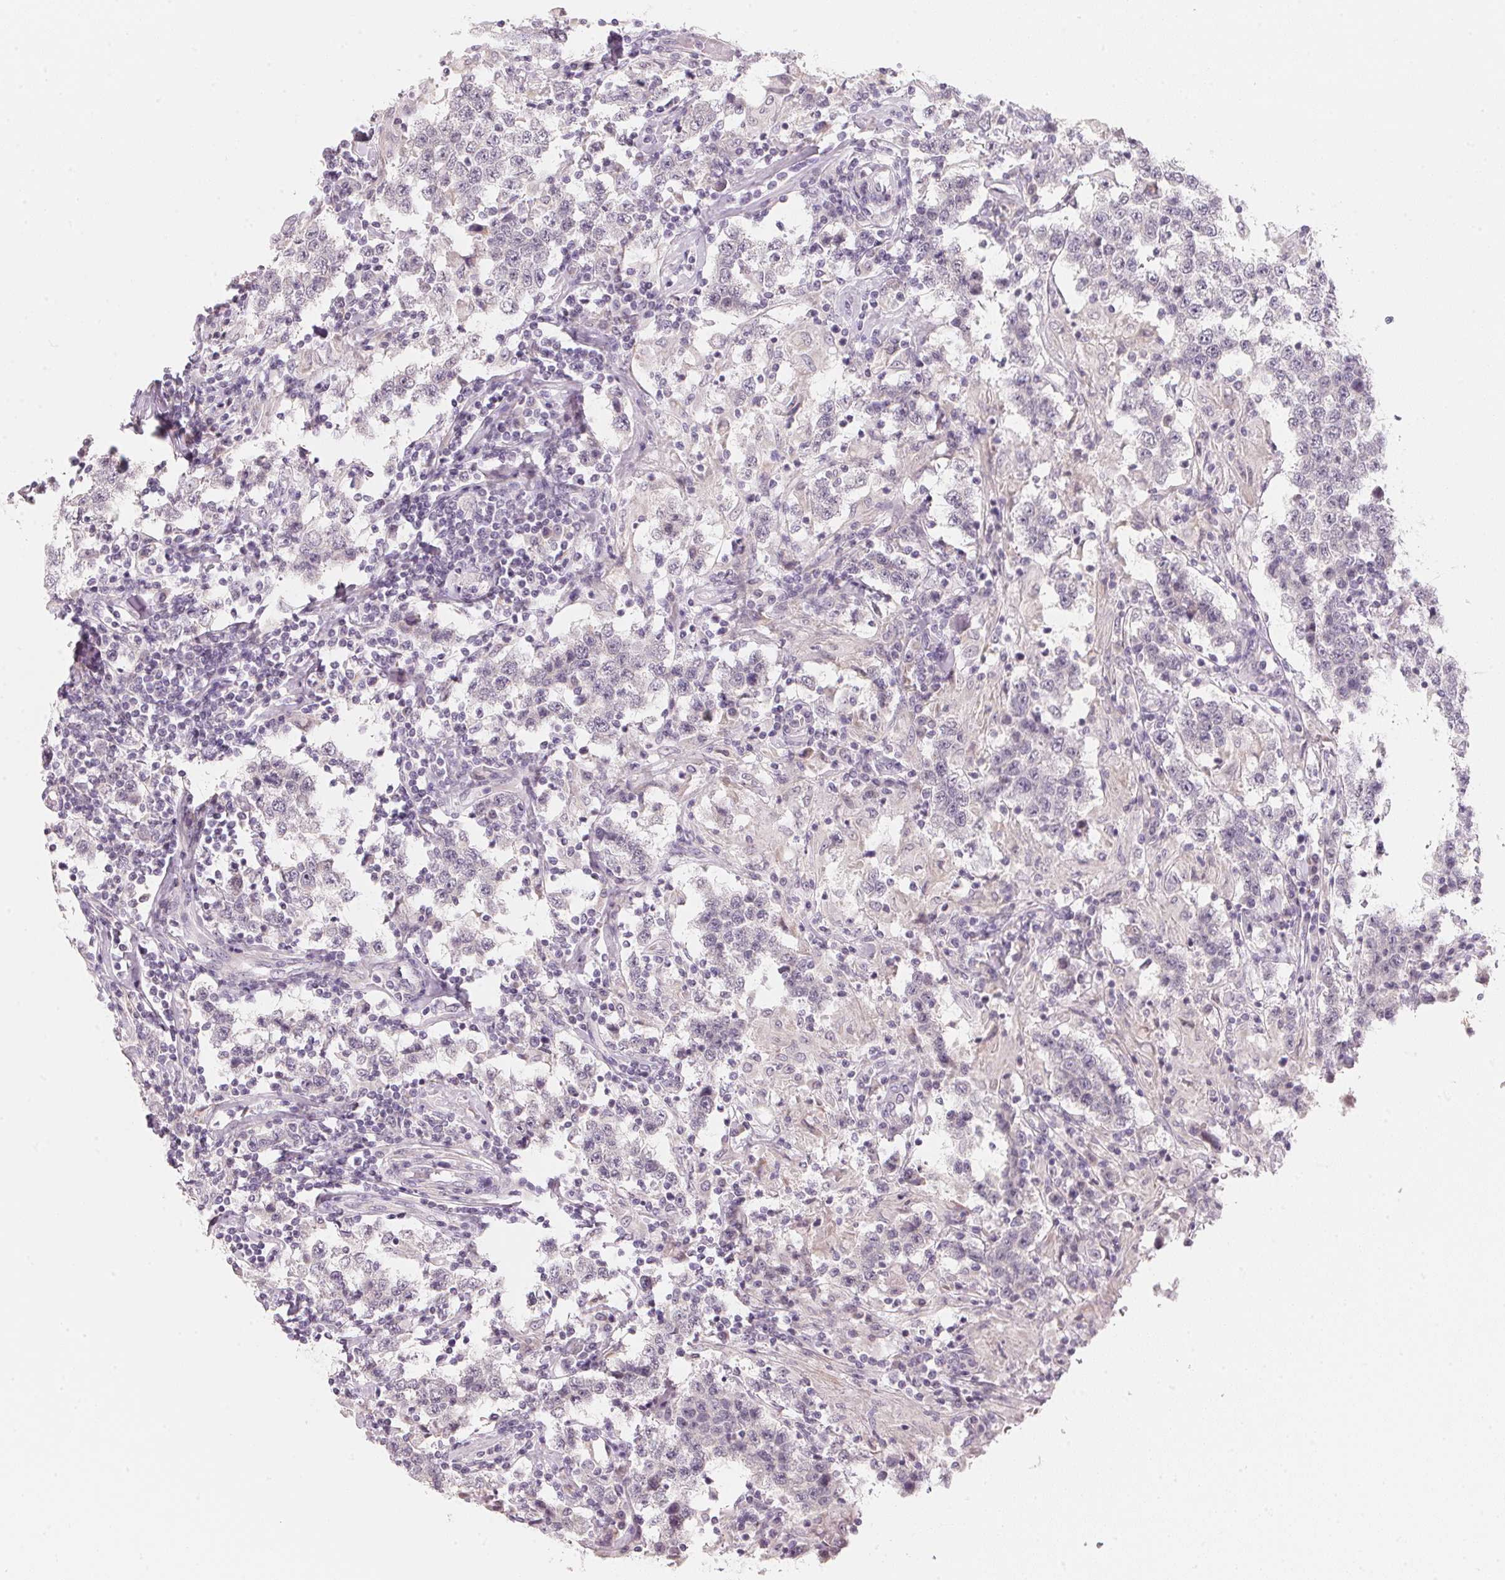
{"staining": {"intensity": "negative", "quantity": "none", "location": "none"}, "tissue": "testis cancer", "cell_type": "Tumor cells", "image_type": "cancer", "snomed": [{"axis": "morphology", "description": "Seminoma, NOS"}, {"axis": "morphology", "description": "Carcinoma, Embryonal, NOS"}, {"axis": "topography", "description": "Testis"}], "caption": "IHC image of neoplastic tissue: human testis embryonal carcinoma stained with DAB (3,3'-diaminobenzidine) demonstrates no significant protein staining in tumor cells.", "gene": "ANKRD31", "patient": {"sex": "male", "age": 41}}